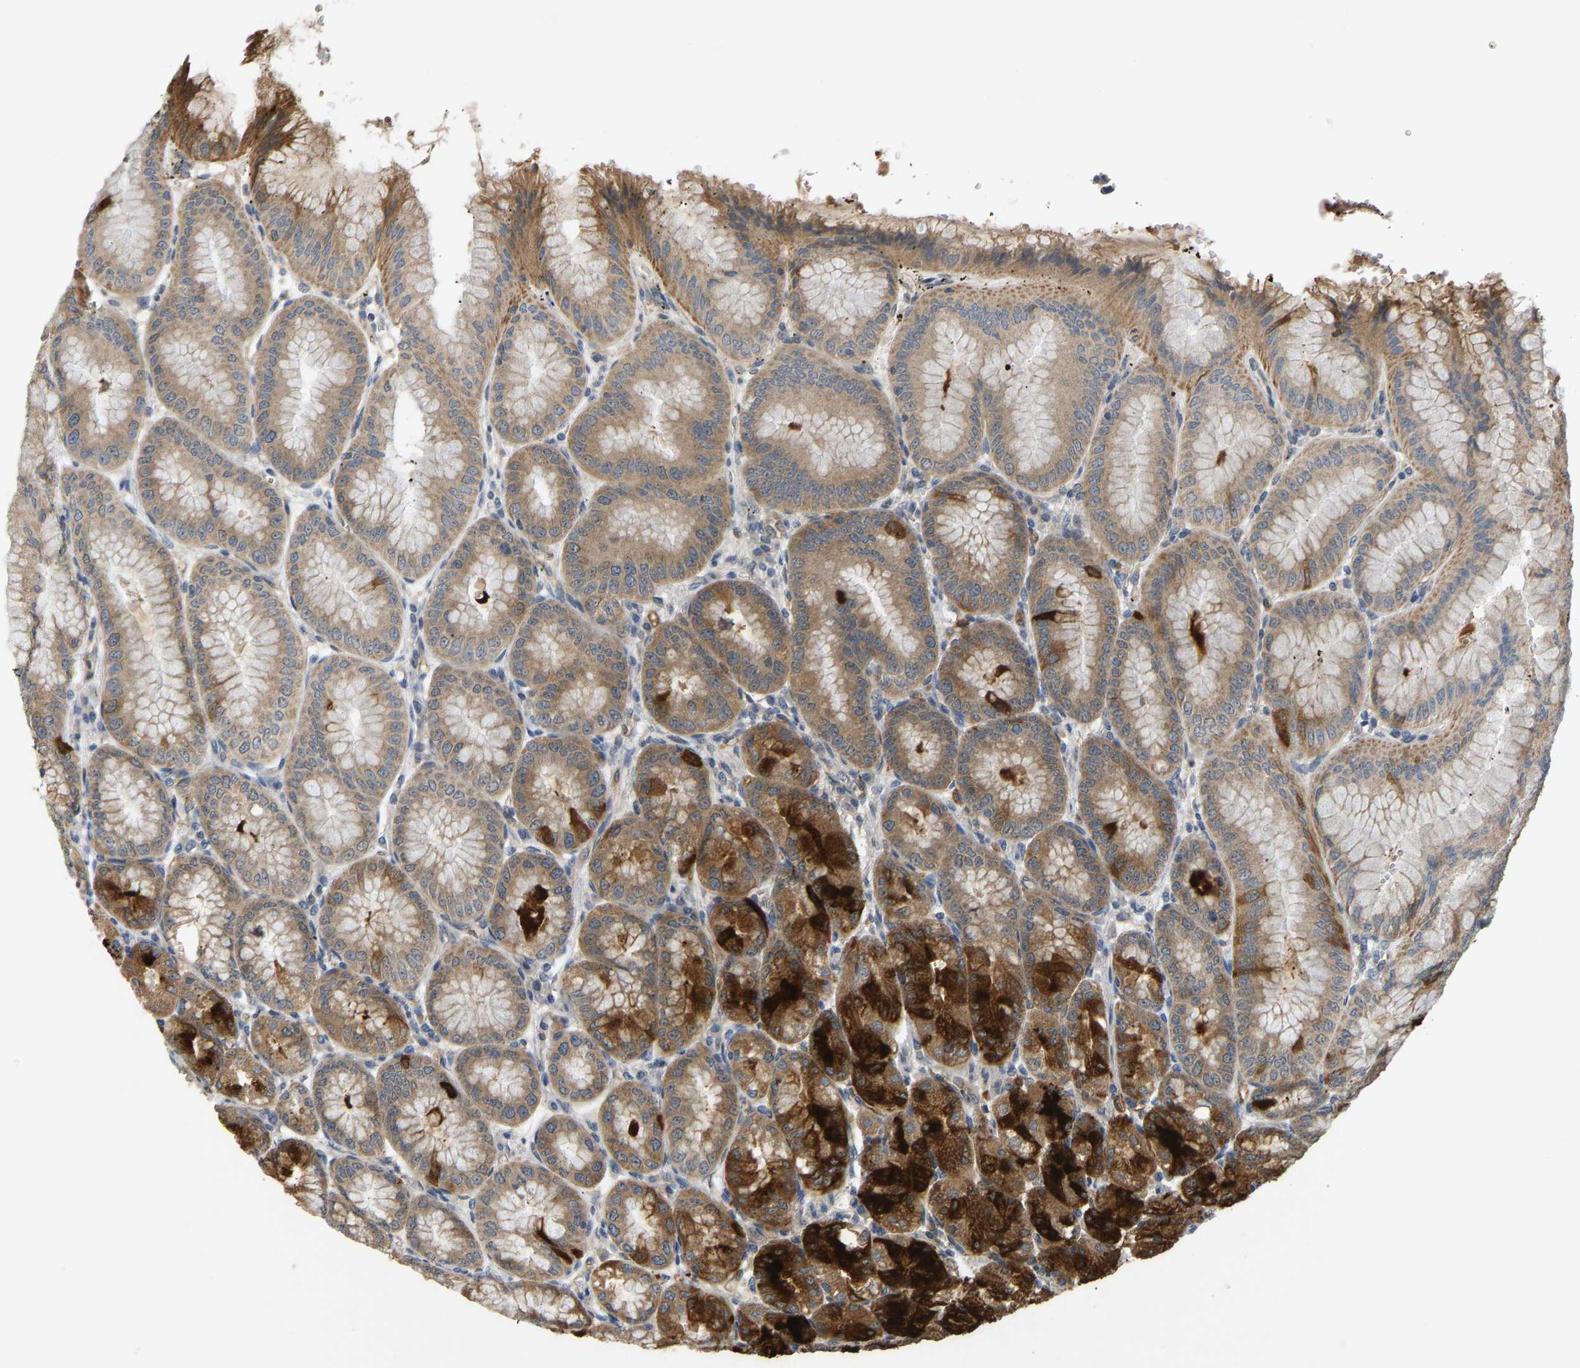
{"staining": {"intensity": "strong", "quantity": ">75%", "location": "cytoplasmic/membranous,nuclear"}, "tissue": "stomach", "cell_type": "Glandular cells", "image_type": "normal", "snomed": [{"axis": "morphology", "description": "Normal tissue, NOS"}, {"axis": "topography", "description": "Stomach, lower"}], "caption": "DAB (3,3'-diaminobenzidine) immunohistochemical staining of benign human stomach exhibits strong cytoplasmic/membranous,nuclear protein expression in about >75% of glandular cells.", "gene": "CCT8", "patient": {"sex": "male", "age": 71}}